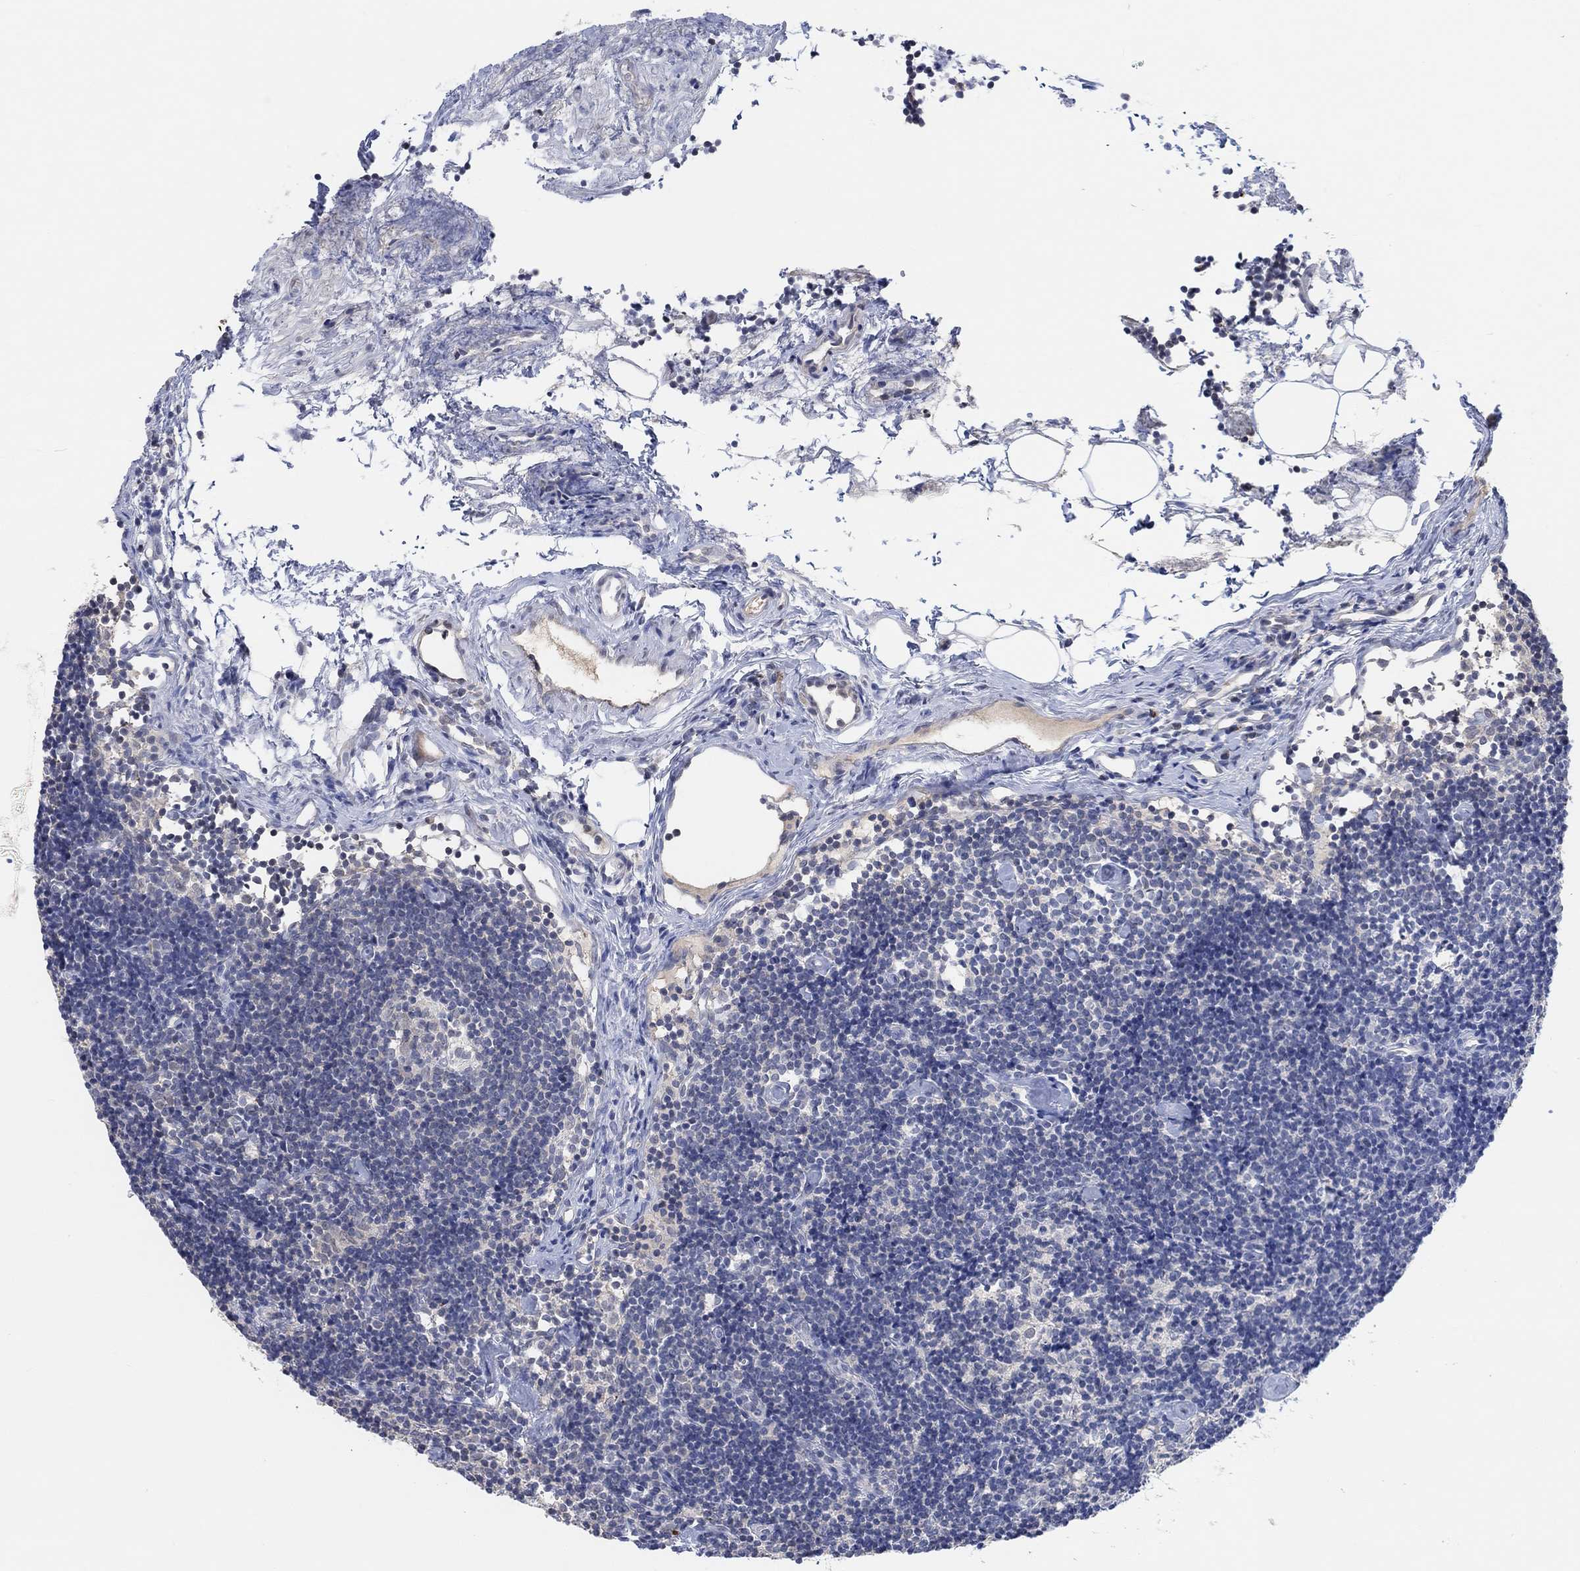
{"staining": {"intensity": "negative", "quantity": "none", "location": "none"}, "tissue": "lymph node", "cell_type": "Germinal center cells", "image_type": "normal", "snomed": [{"axis": "morphology", "description": "Normal tissue, NOS"}, {"axis": "topography", "description": "Lymph node"}], "caption": "IHC of unremarkable lymph node displays no expression in germinal center cells. (Immunohistochemistry, brightfield microscopy, high magnification).", "gene": "MUC1", "patient": {"sex": "female", "age": 42}}